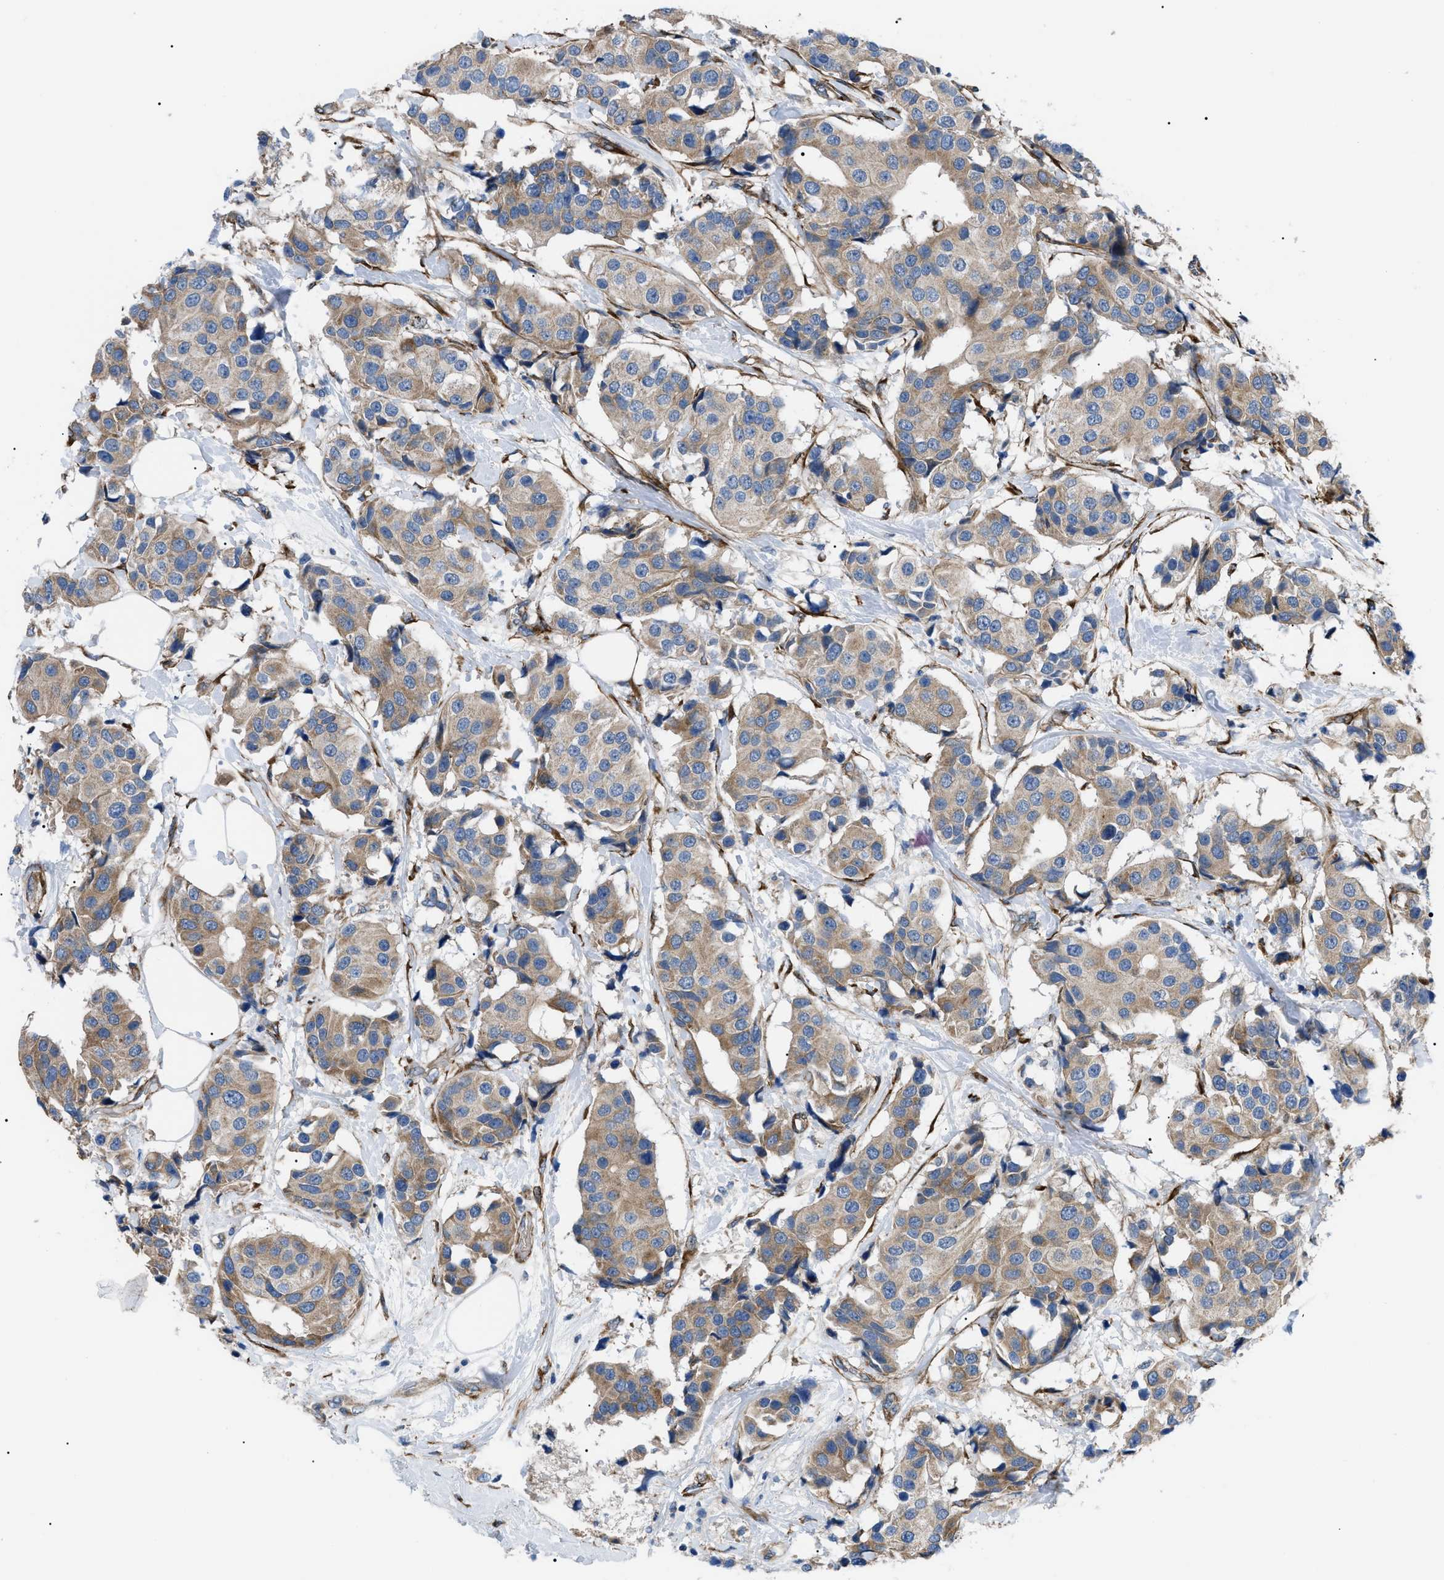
{"staining": {"intensity": "weak", "quantity": ">75%", "location": "cytoplasmic/membranous"}, "tissue": "breast cancer", "cell_type": "Tumor cells", "image_type": "cancer", "snomed": [{"axis": "morphology", "description": "Normal tissue, NOS"}, {"axis": "morphology", "description": "Duct carcinoma"}, {"axis": "topography", "description": "Breast"}], "caption": "Human breast cancer stained for a protein (brown) exhibits weak cytoplasmic/membranous positive expression in about >75% of tumor cells.", "gene": "MYO10", "patient": {"sex": "female", "age": 39}}